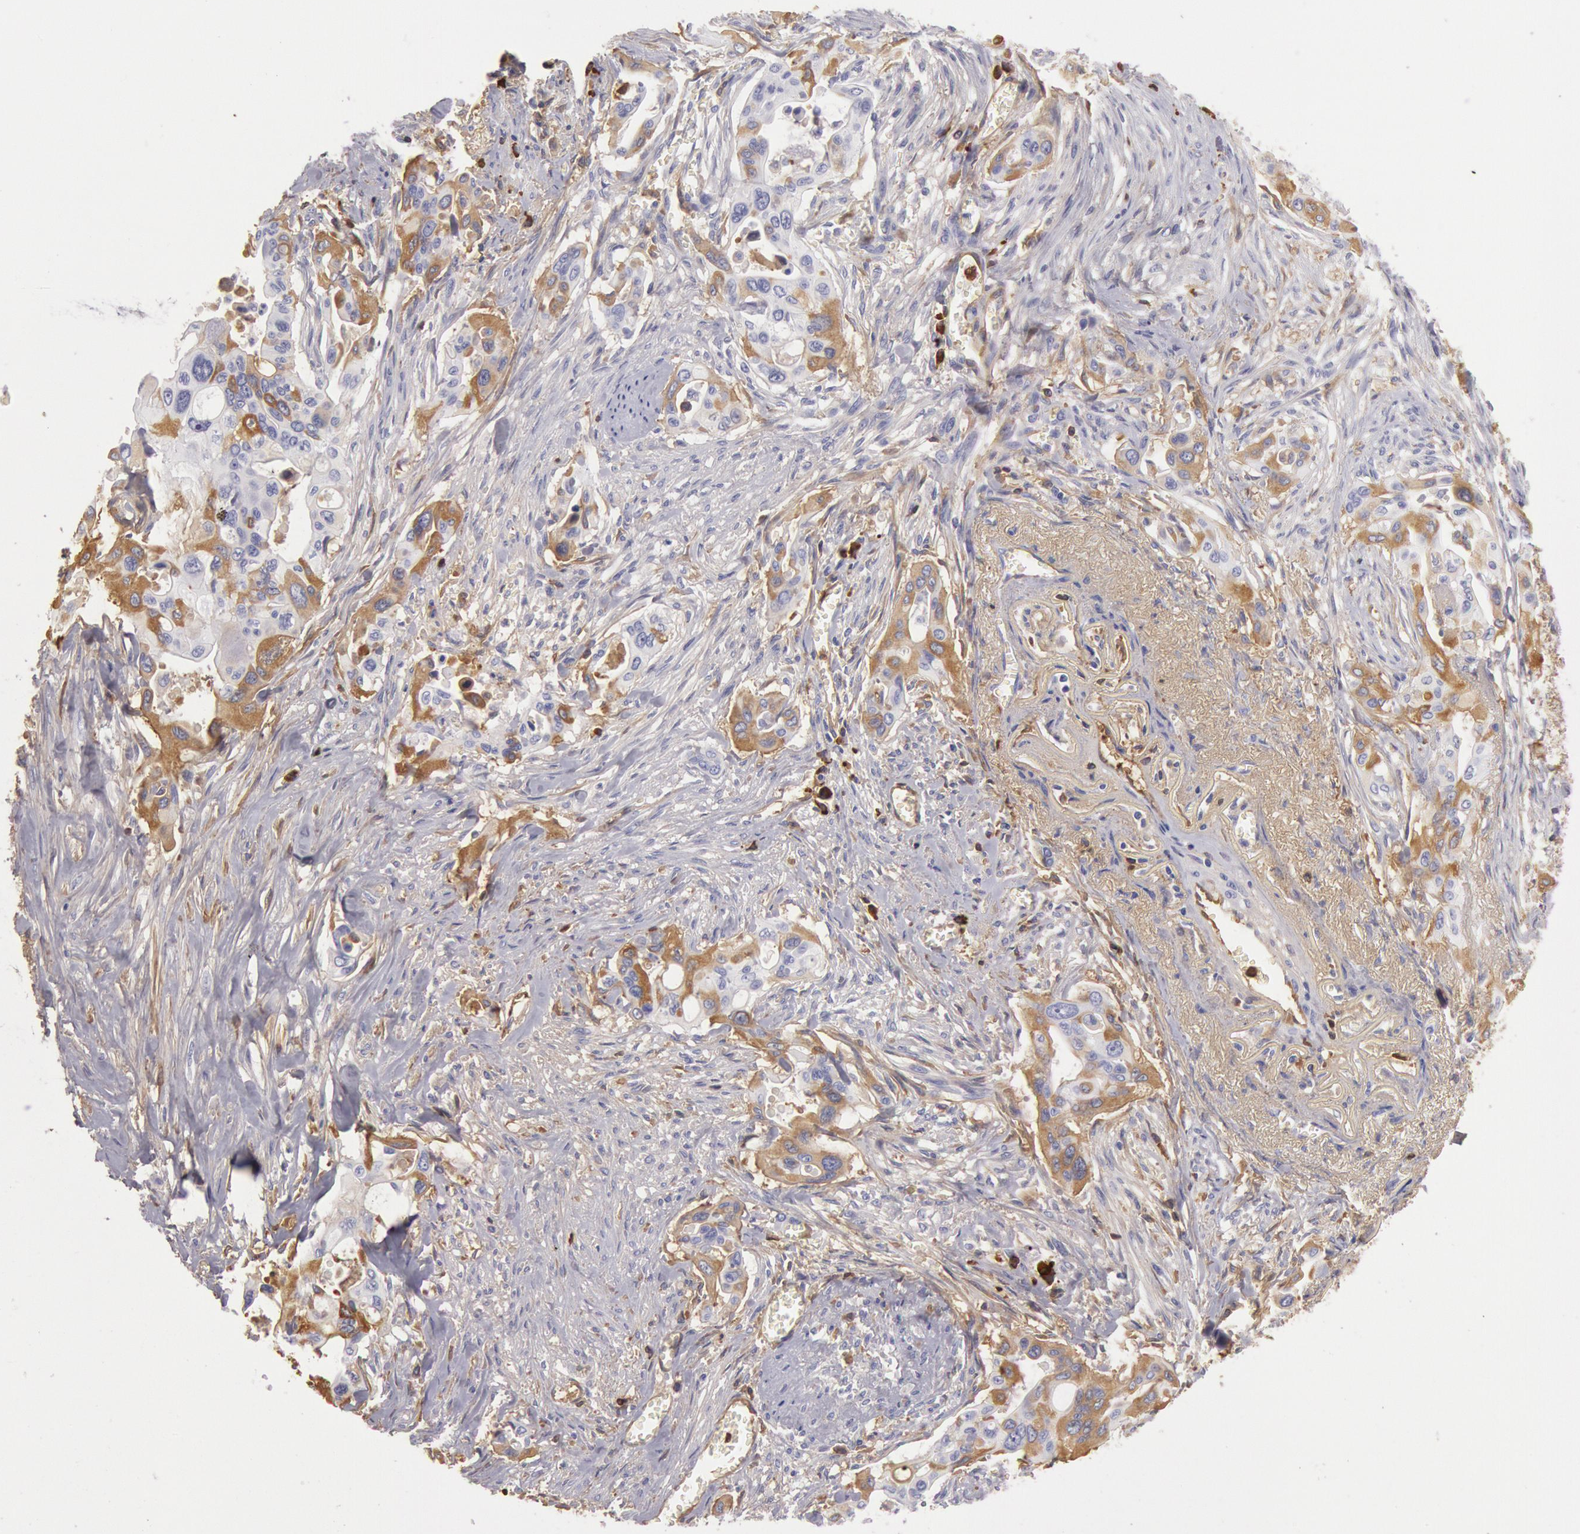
{"staining": {"intensity": "weak", "quantity": ">75%", "location": "cytoplasmic/membranous"}, "tissue": "pancreatic cancer", "cell_type": "Tumor cells", "image_type": "cancer", "snomed": [{"axis": "morphology", "description": "Adenocarcinoma, NOS"}, {"axis": "topography", "description": "Pancreas"}], "caption": "Brown immunohistochemical staining in human pancreatic cancer exhibits weak cytoplasmic/membranous positivity in about >75% of tumor cells.", "gene": "IGHG1", "patient": {"sex": "male", "age": 77}}